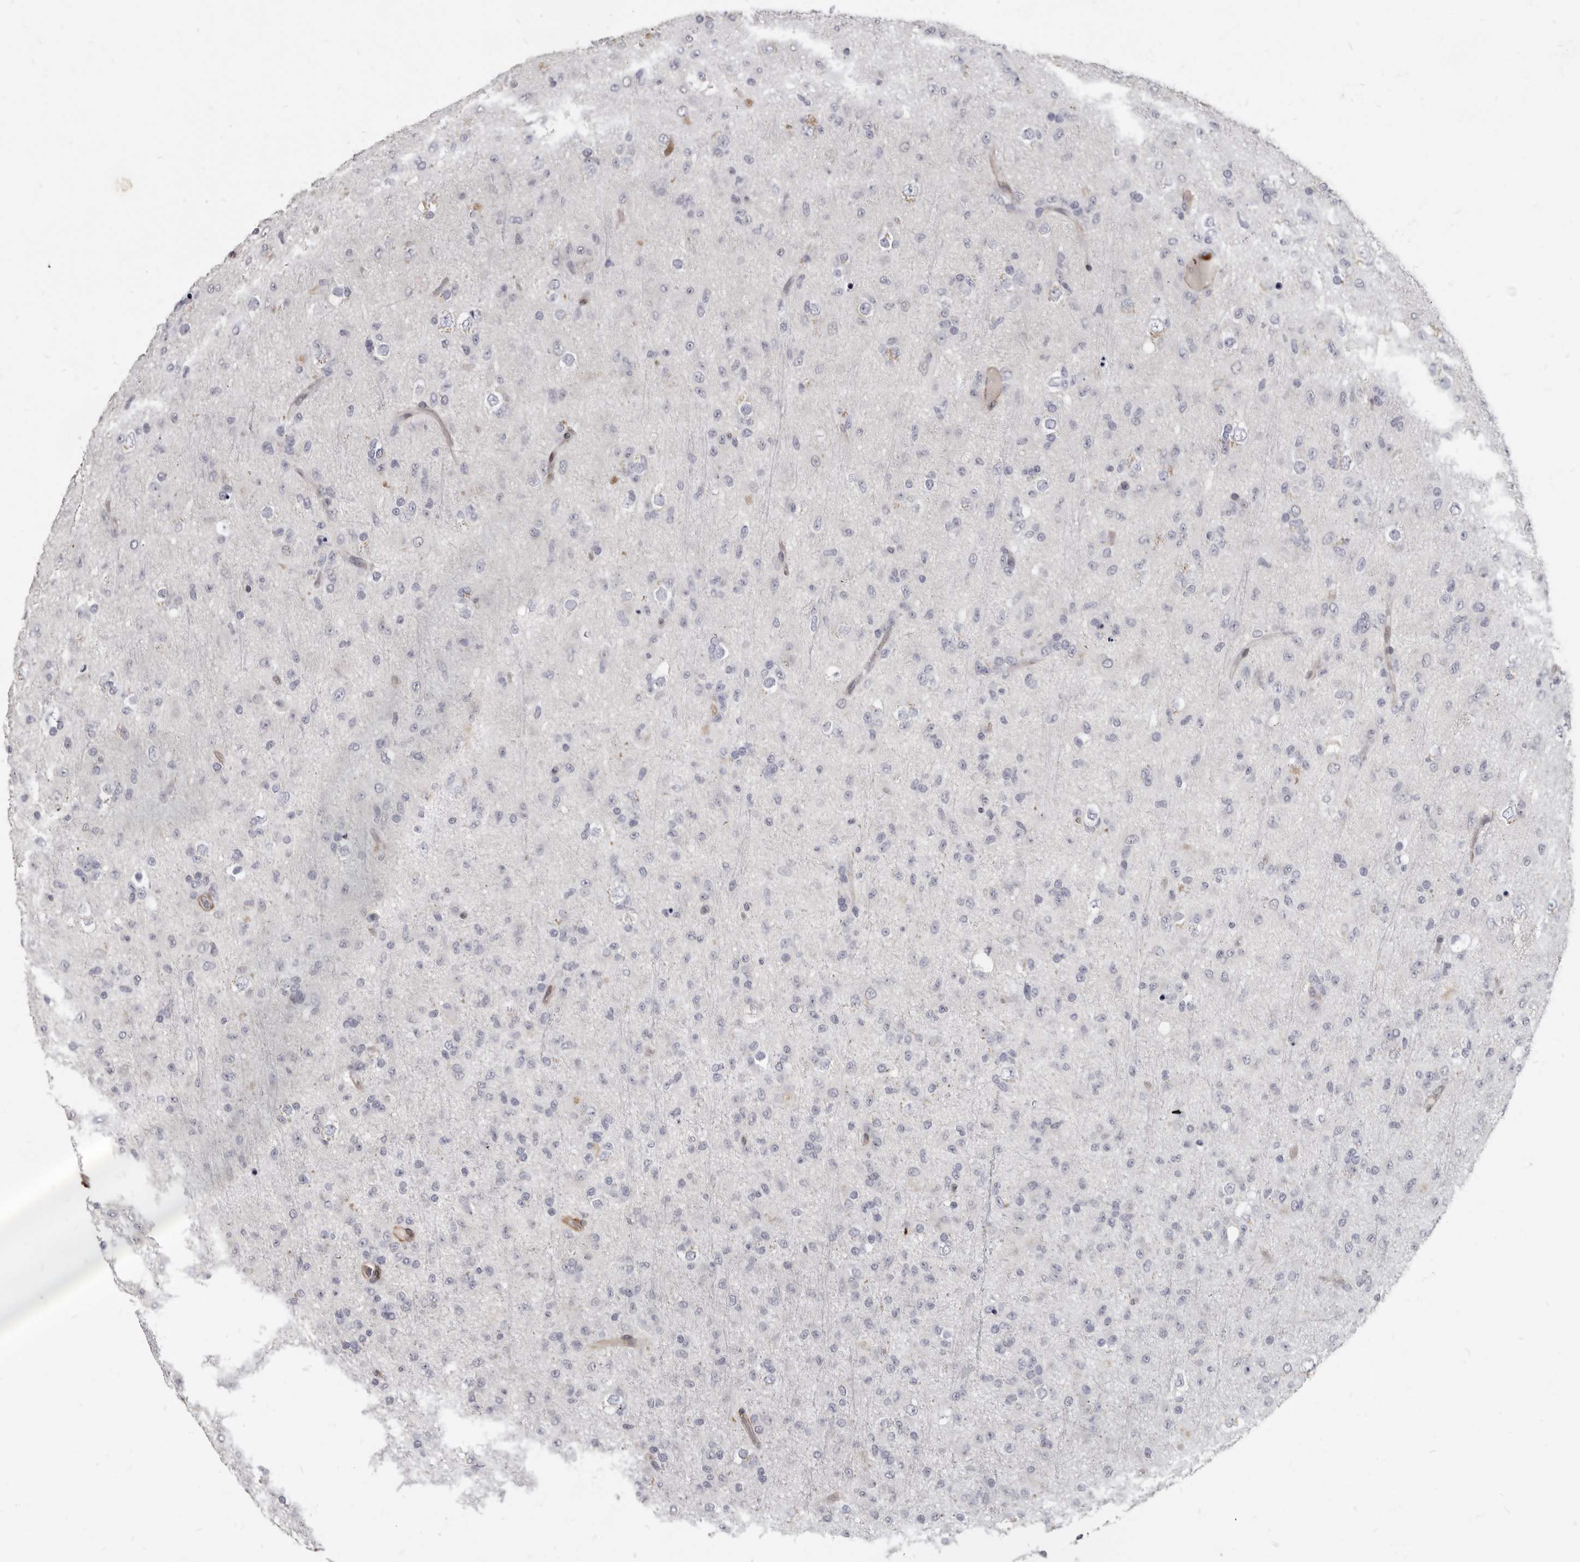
{"staining": {"intensity": "negative", "quantity": "none", "location": "none"}, "tissue": "glioma", "cell_type": "Tumor cells", "image_type": "cancer", "snomed": [{"axis": "morphology", "description": "Glioma, malignant, Low grade"}, {"axis": "topography", "description": "Brain"}], "caption": "IHC image of human low-grade glioma (malignant) stained for a protein (brown), which reveals no expression in tumor cells.", "gene": "MRGPRF", "patient": {"sex": "male", "age": 65}}